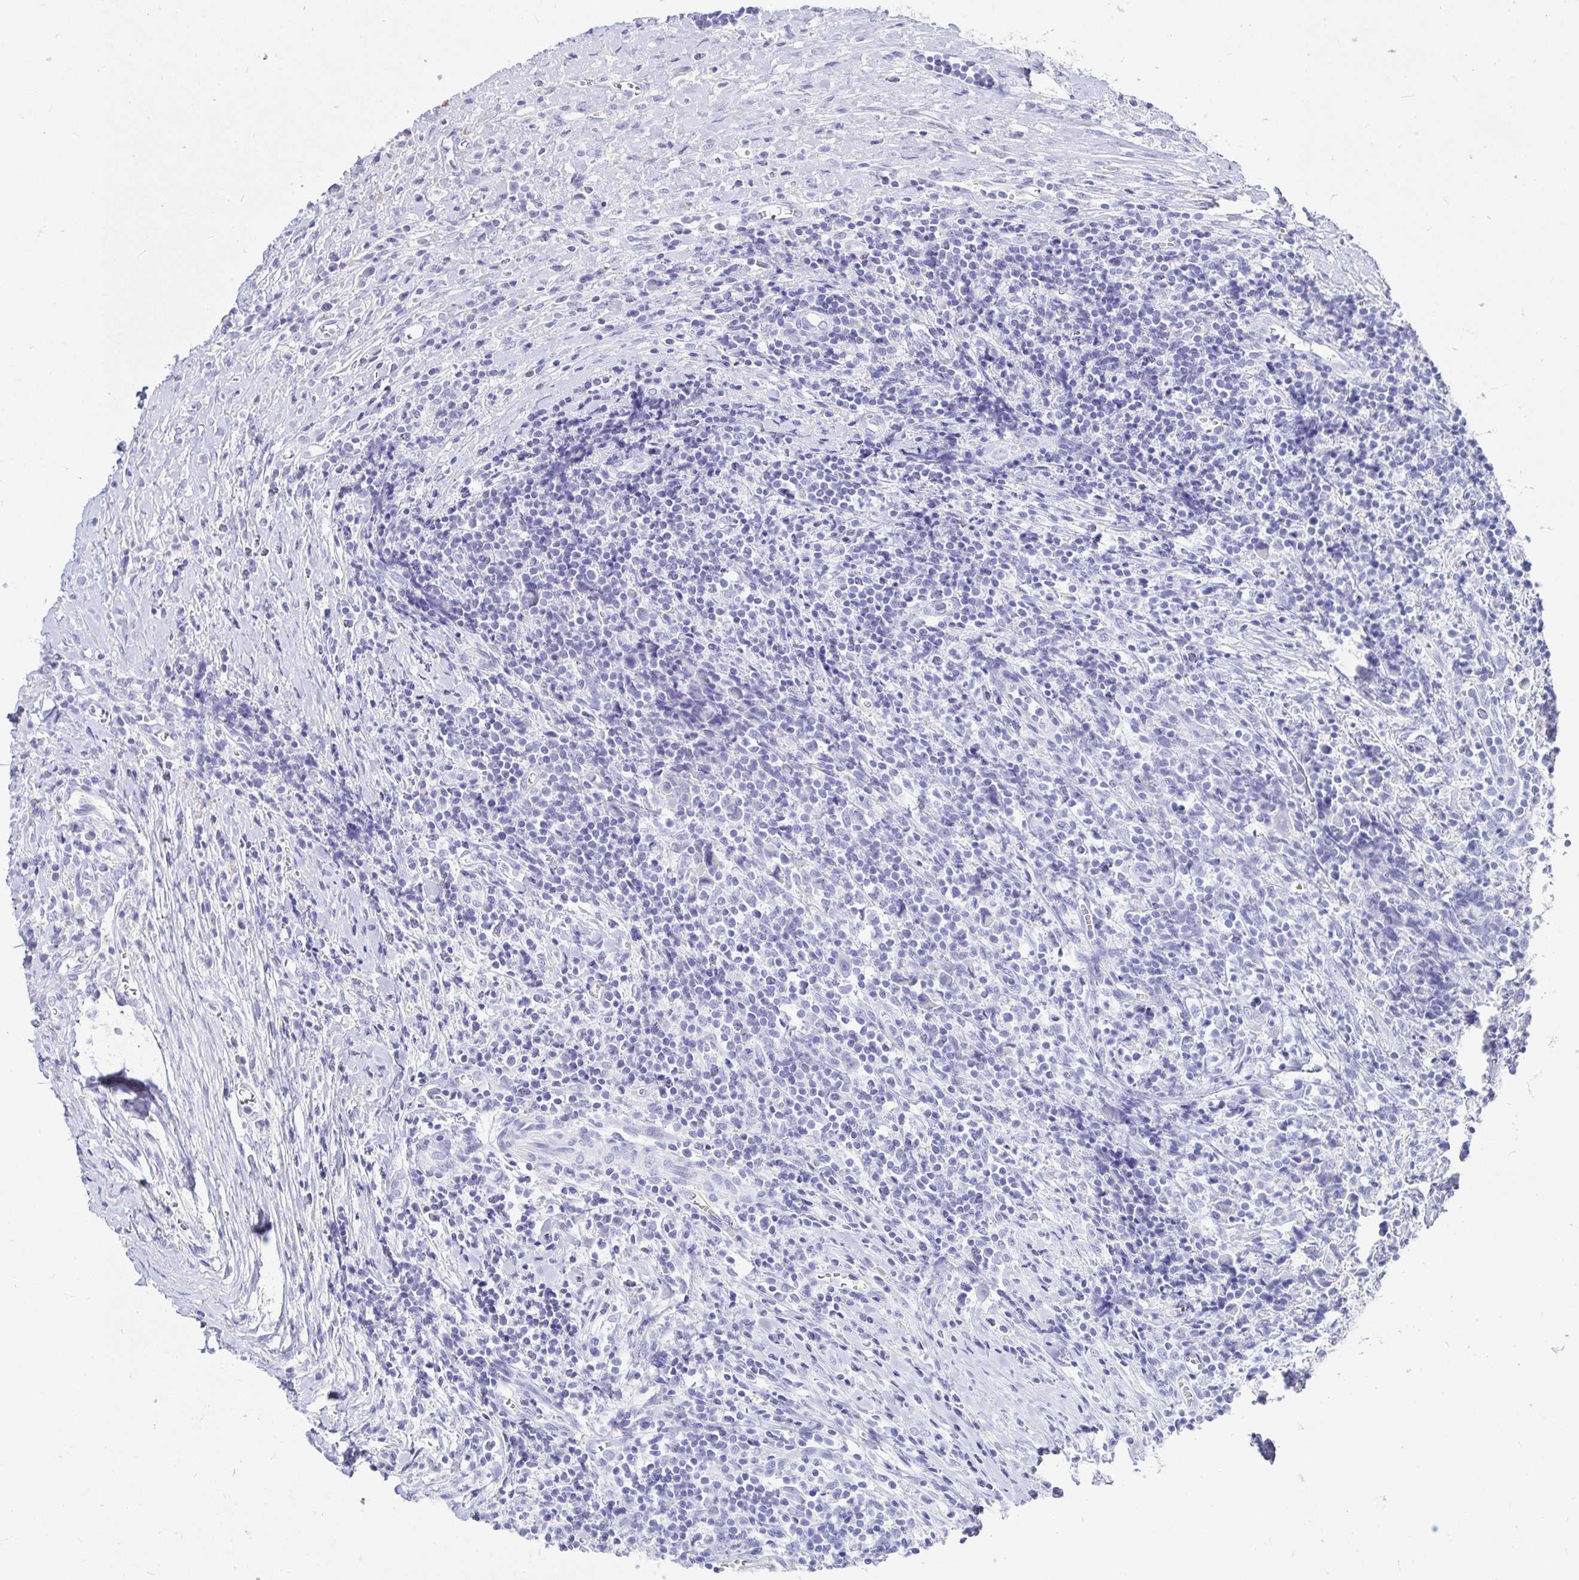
{"staining": {"intensity": "negative", "quantity": "none", "location": "none"}, "tissue": "lymphoma", "cell_type": "Tumor cells", "image_type": "cancer", "snomed": [{"axis": "morphology", "description": "Hodgkin's disease, NOS"}, {"axis": "topography", "description": "Thymus, NOS"}], "caption": "An image of lymphoma stained for a protein displays no brown staining in tumor cells. (Stains: DAB (3,3'-diaminobenzidine) IHC with hematoxylin counter stain, Microscopy: brightfield microscopy at high magnification).", "gene": "ZPBP2", "patient": {"sex": "female", "age": 17}}